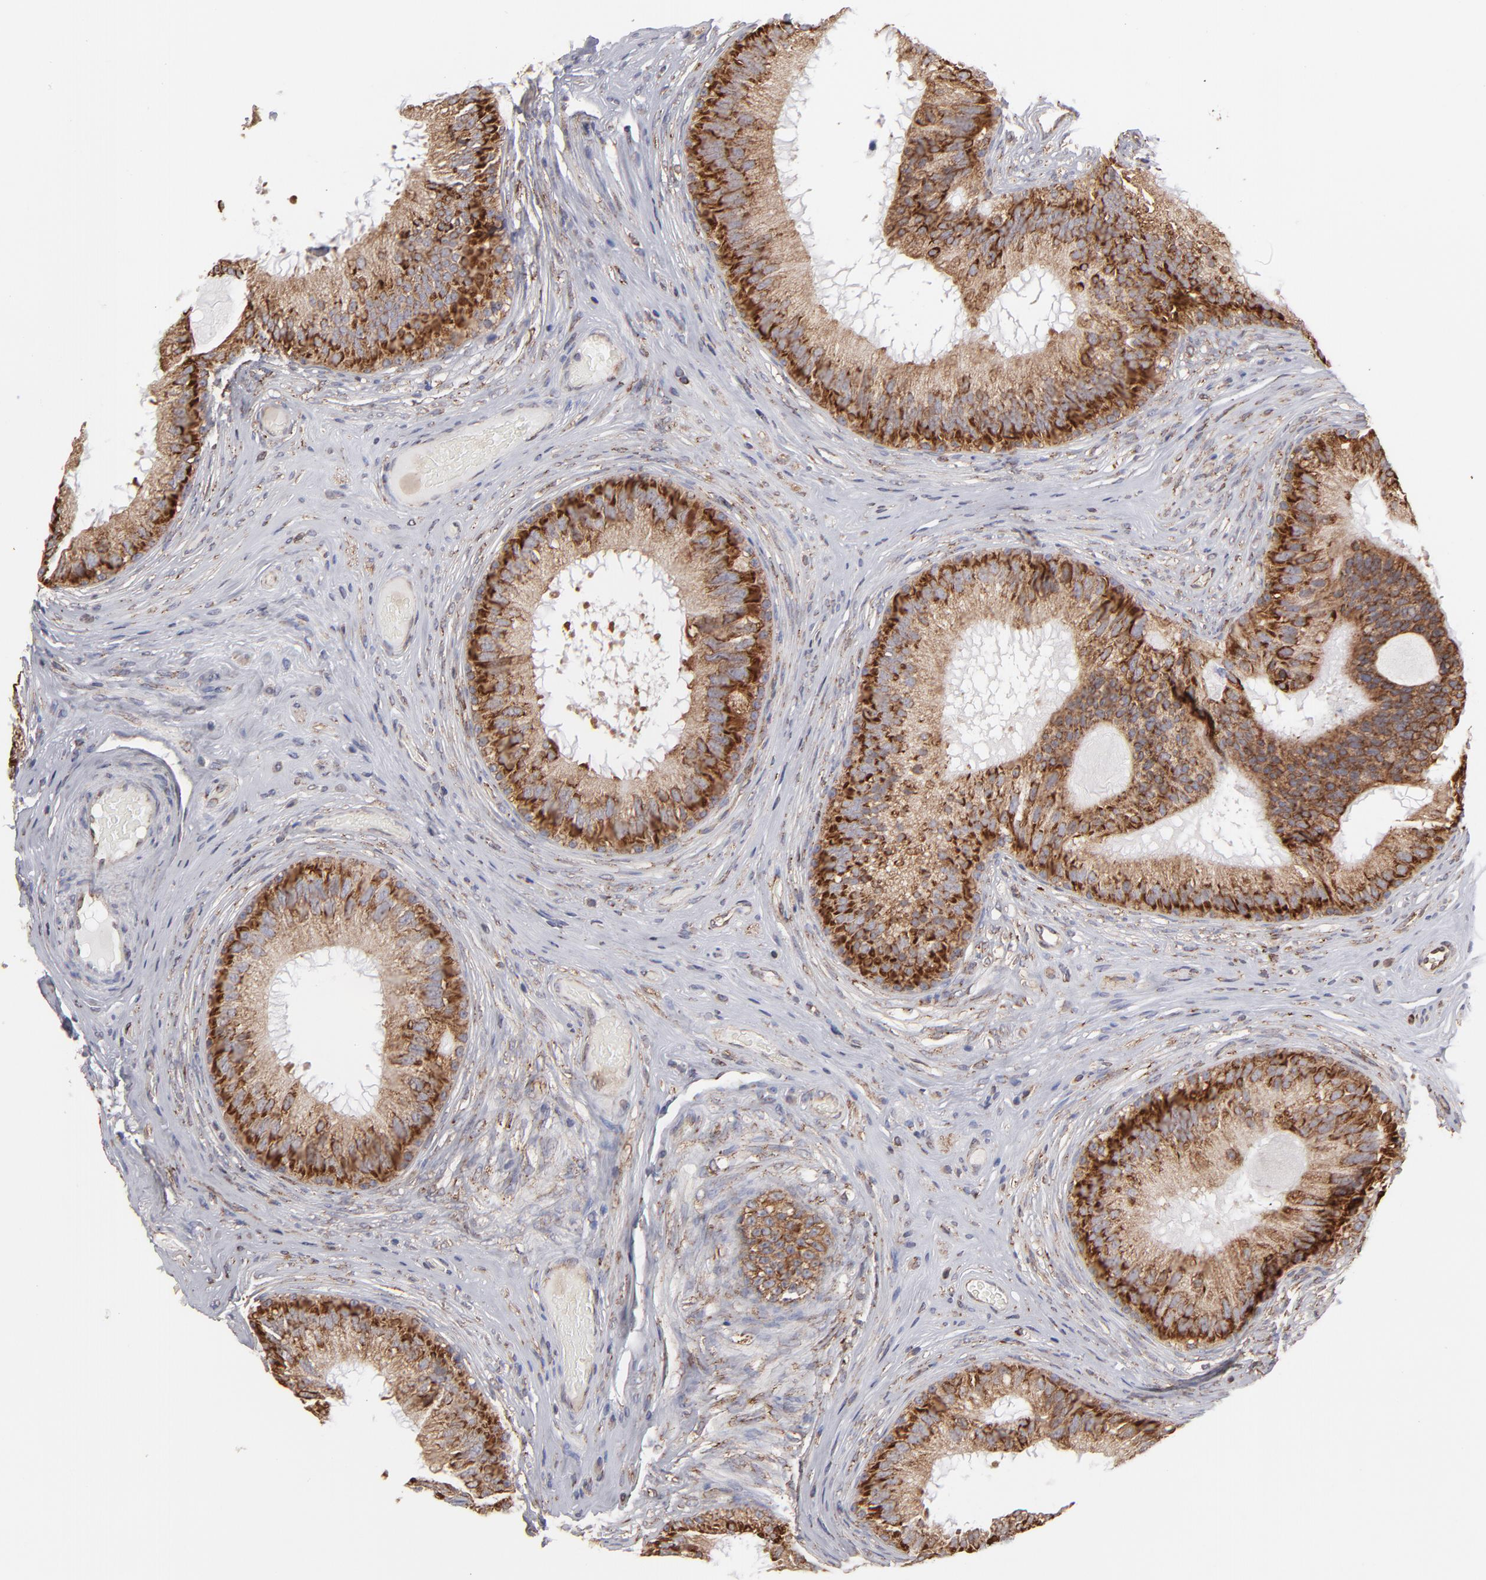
{"staining": {"intensity": "strong", "quantity": ">75%", "location": "cytoplasmic/membranous"}, "tissue": "epididymis", "cell_type": "Glandular cells", "image_type": "normal", "snomed": [{"axis": "morphology", "description": "Normal tissue, NOS"}, {"axis": "topography", "description": "Epididymis"}], "caption": "This image exhibits normal epididymis stained with immunohistochemistry to label a protein in brown. The cytoplasmic/membranous of glandular cells show strong positivity for the protein. Nuclei are counter-stained blue.", "gene": "KTN1", "patient": {"sex": "male", "age": 32}}